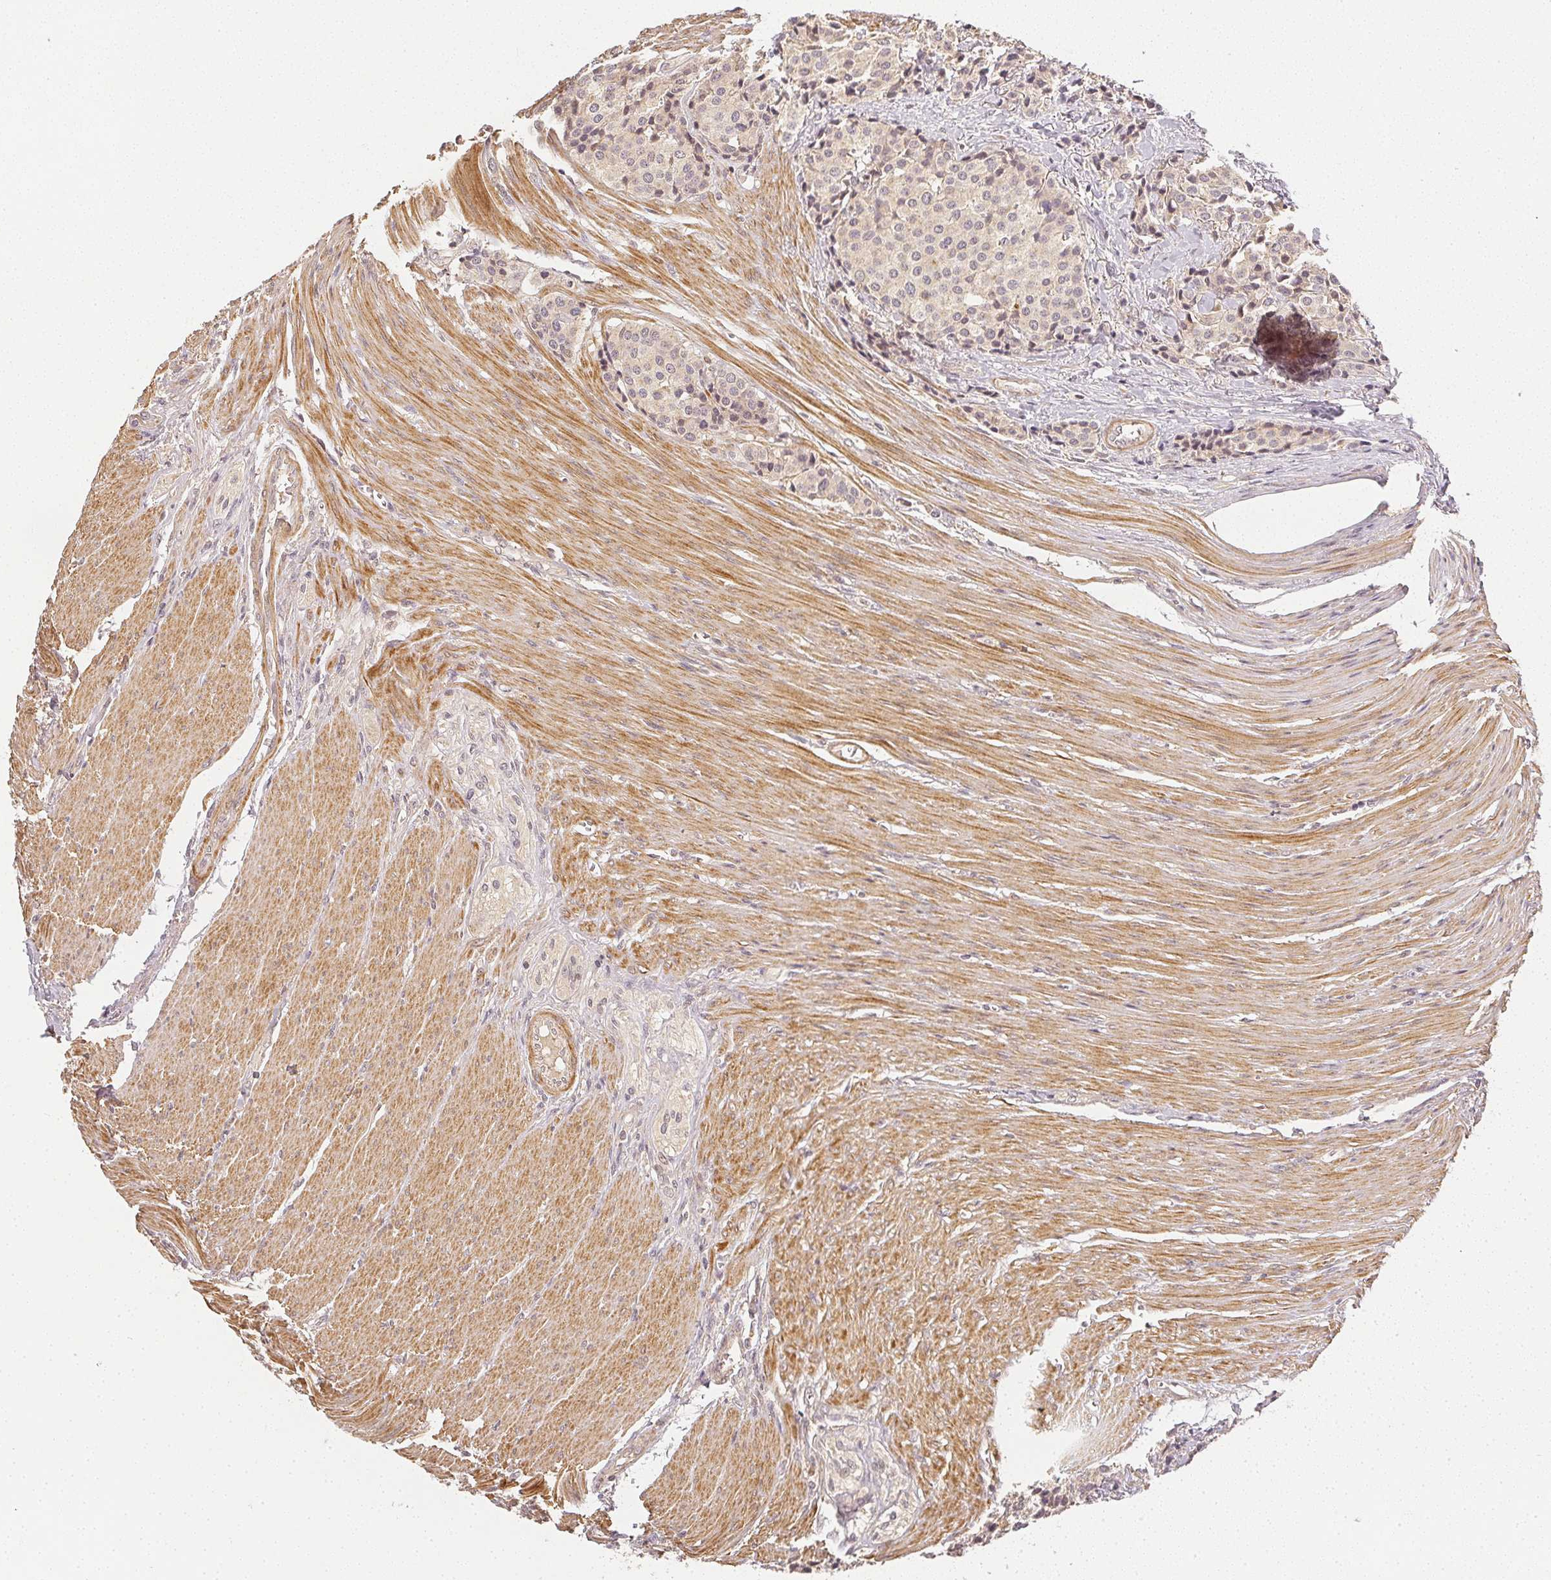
{"staining": {"intensity": "negative", "quantity": "none", "location": "none"}, "tissue": "carcinoid", "cell_type": "Tumor cells", "image_type": "cancer", "snomed": [{"axis": "morphology", "description": "Carcinoid, malignant, NOS"}, {"axis": "topography", "description": "Small intestine"}], "caption": "IHC image of neoplastic tissue: carcinoid (malignant) stained with DAB (3,3'-diaminobenzidine) reveals no significant protein staining in tumor cells.", "gene": "SERPINE1", "patient": {"sex": "male", "age": 73}}